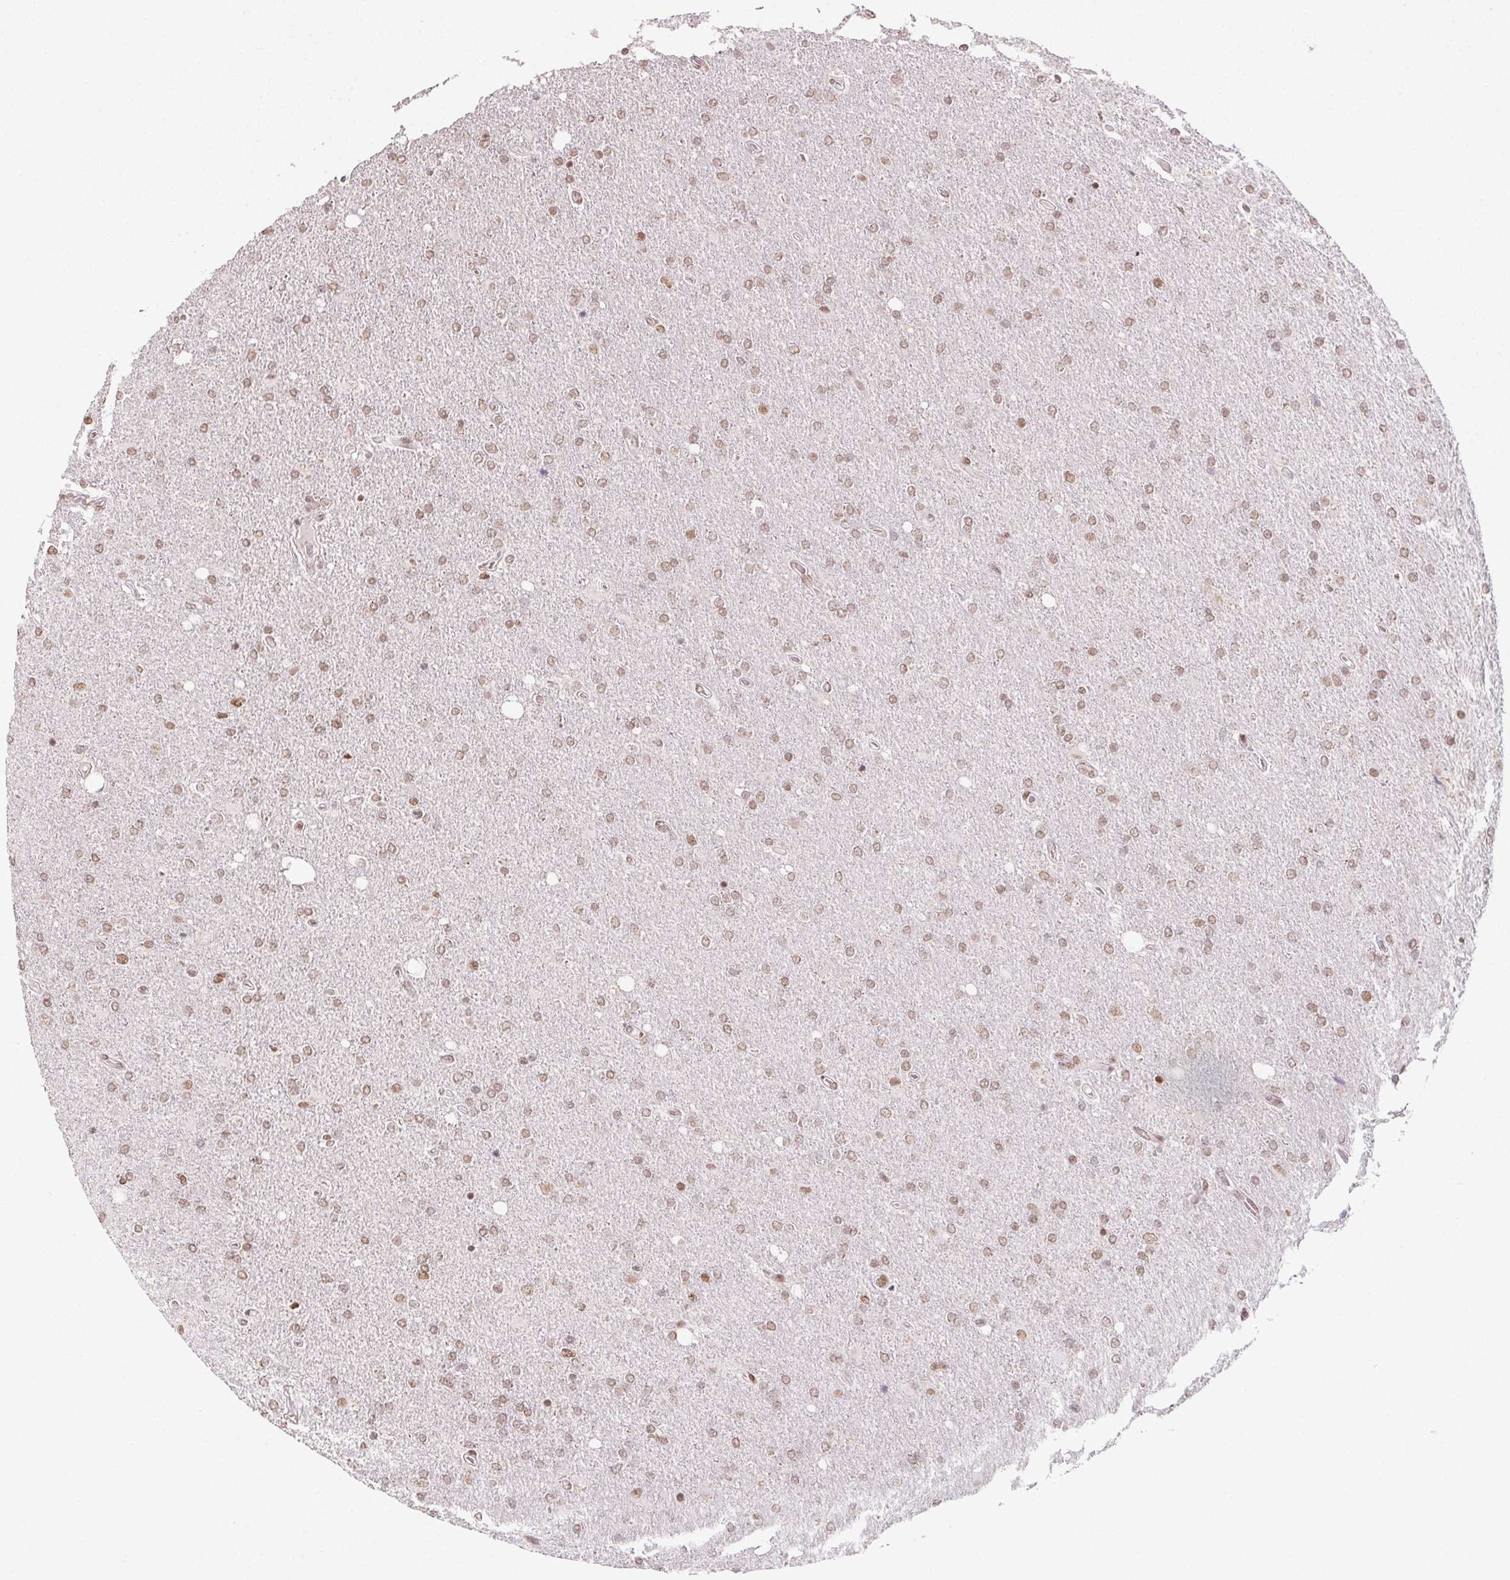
{"staining": {"intensity": "moderate", "quantity": ">75%", "location": "nuclear"}, "tissue": "glioma", "cell_type": "Tumor cells", "image_type": "cancer", "snomed": [{"axis": "morphology", "description": "Glioma, malignant, High grade"}, {"axis": "topography", "description": "Cerebral cortex"}], "caption": "Immunohistochemistry of malignant glioma (high-grade) demonstrates medium levels of moderate nuclear positivity in approximately >75% of tumor cells.", "gene": "KMT2A", "patient": {"sex": "male", "age": 70}}